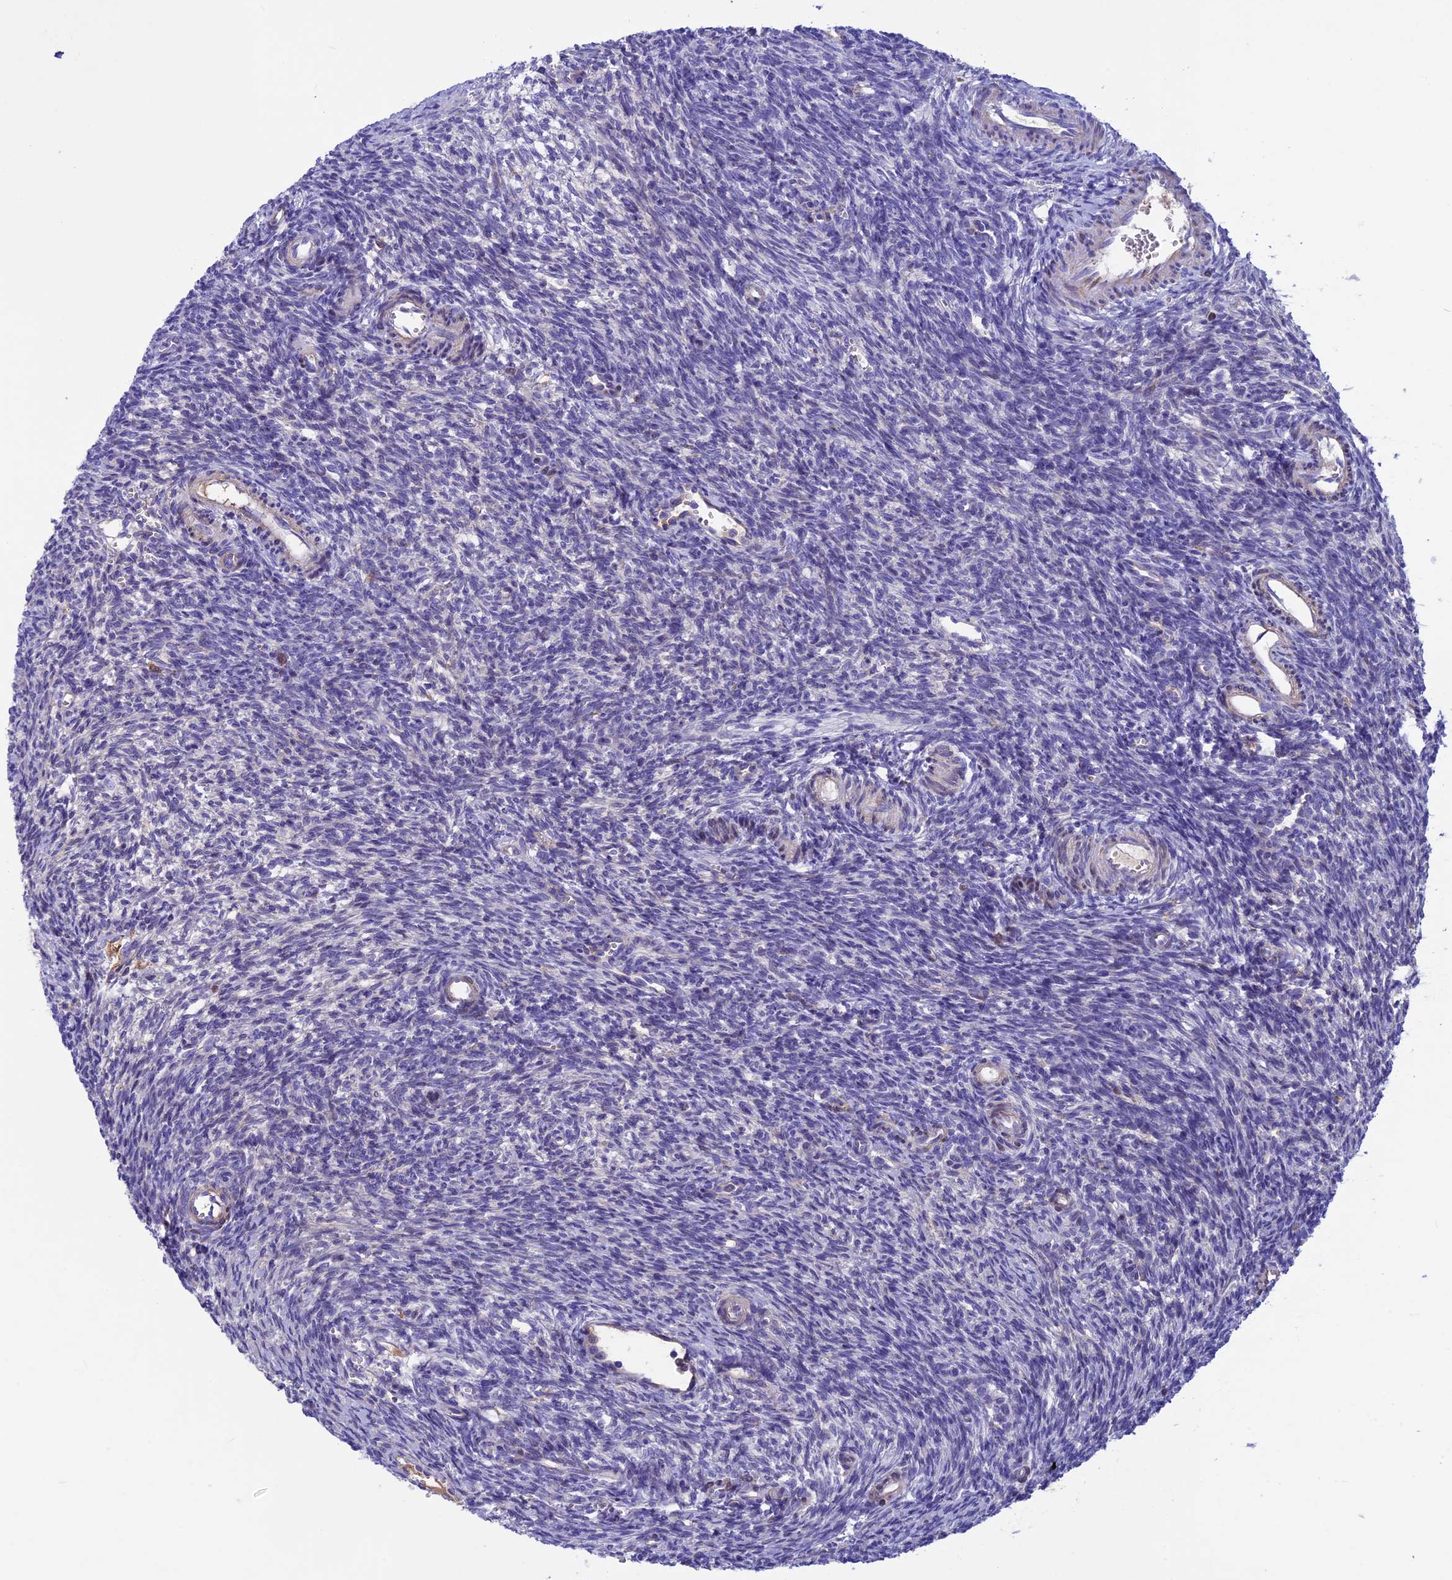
{"staining": {"intensity": "negative", "quantity": "none", "location": "none"}, "tissue": "ovary", "cell_type": "Ovarian stroma cells", "image_type": "normal", "snomed": [{"axis": "morphology", "description": "Normal tissue, NOS"}, {"axis": "topography", "description": "Ovary"}], "caption": "Immunohistochemistry (IHC) histopathology image of normal human ovary stained for a protein (brown), which shows no positivity in ovarian stroma cells.", "gene": "IGSF6", "patient": {"sex": "female", "age": 39}}